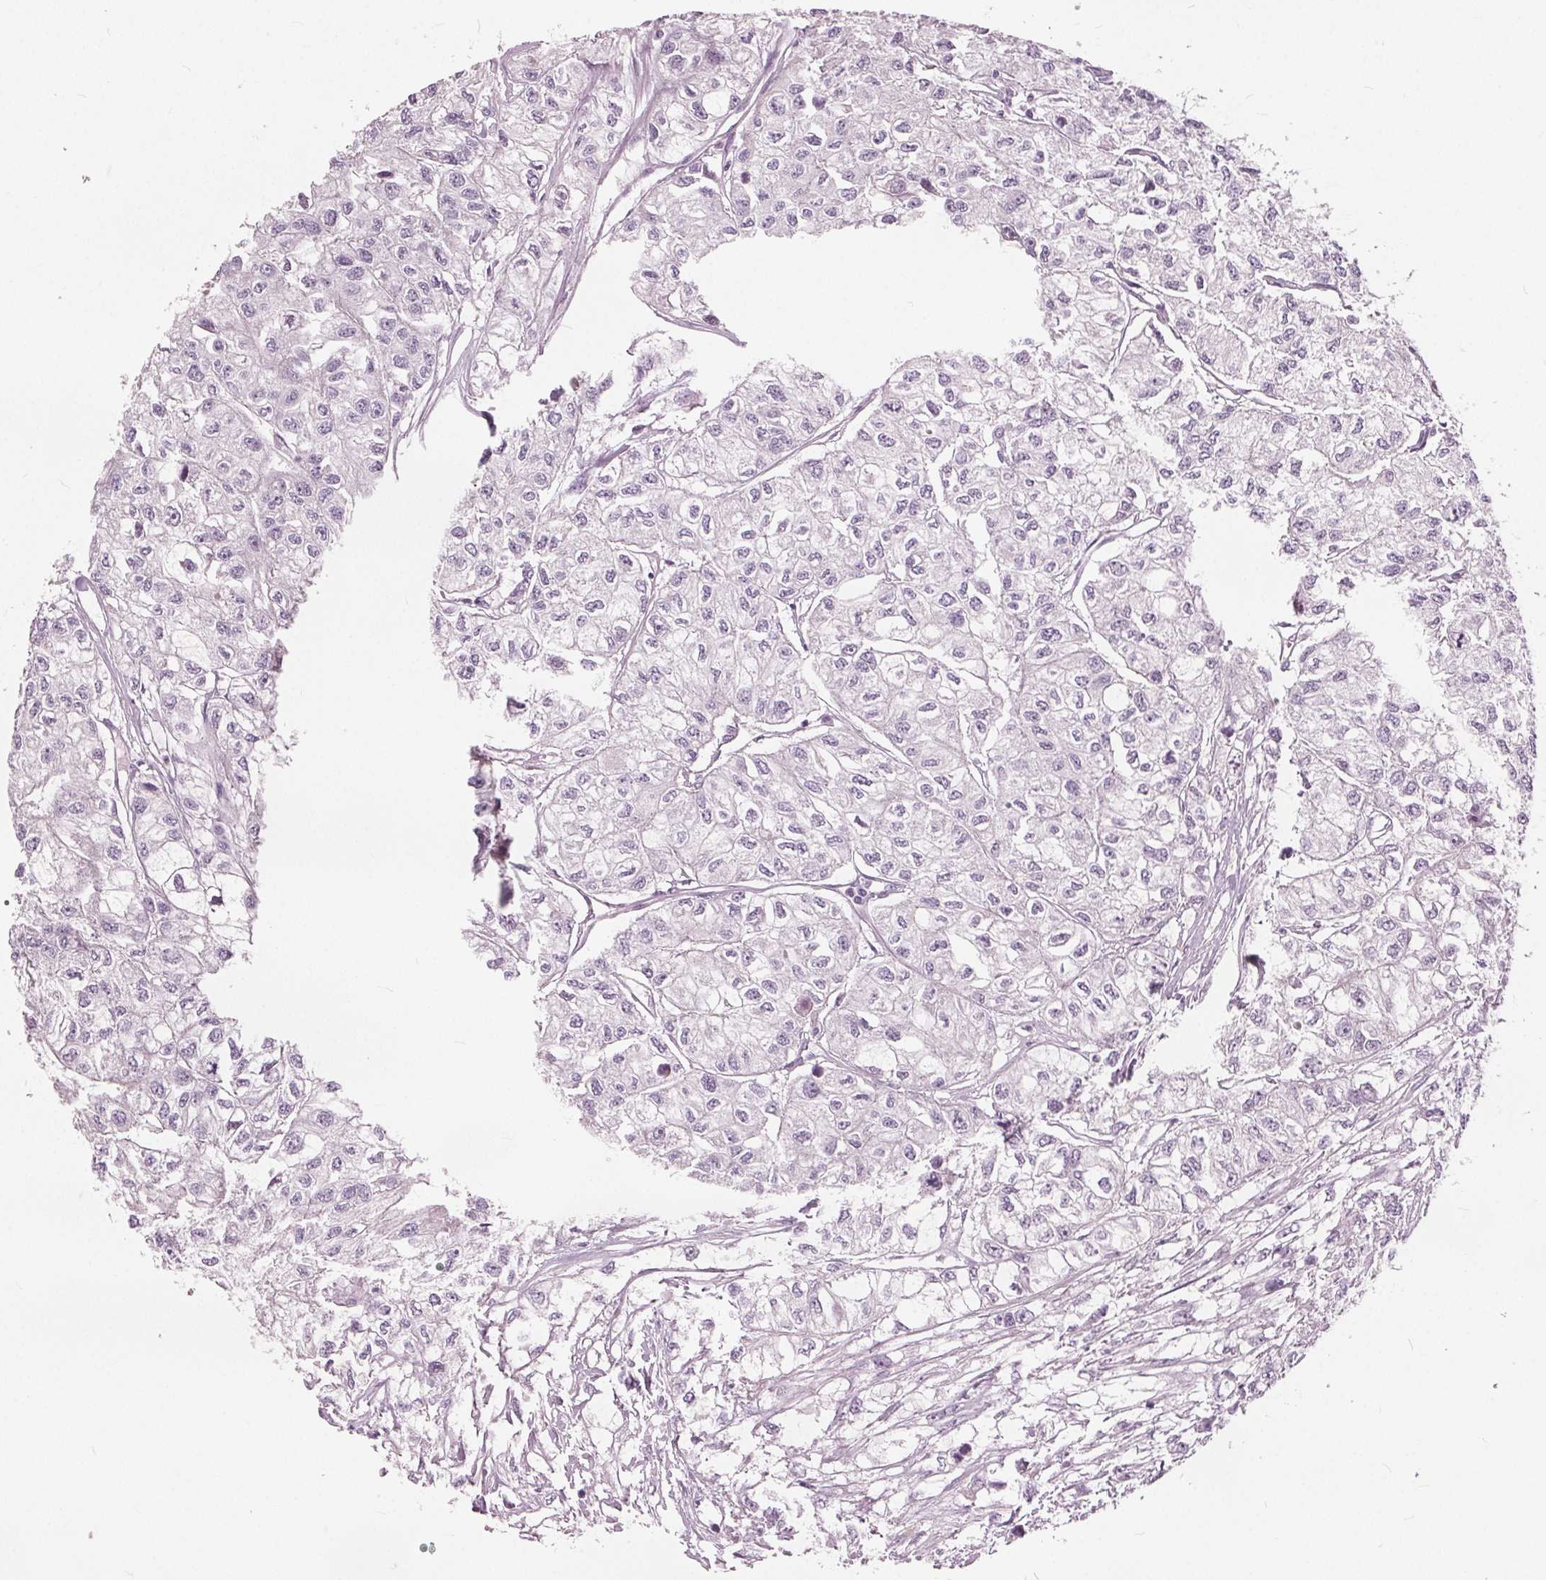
{"staining": {"intensity": "negative", "quantity": "none", "location": "none"}, "tissue": "renal cancer", "cell_type": "Tumor cells", "image_type": "cancer", "snomed": [{"axis": "morphology", "description": "Adenocarcinoma, NOS"}, {"axis": "topography", "description": "Kidney"}], "caption": "Immunohistochemistry histopathology image of renal cancer (adenocarcinoma) stained for a protein (brown), which exhibits no staining in tumor cells.", "gene": "TKFC", "patient": {"sex": "male", "age": 56}}